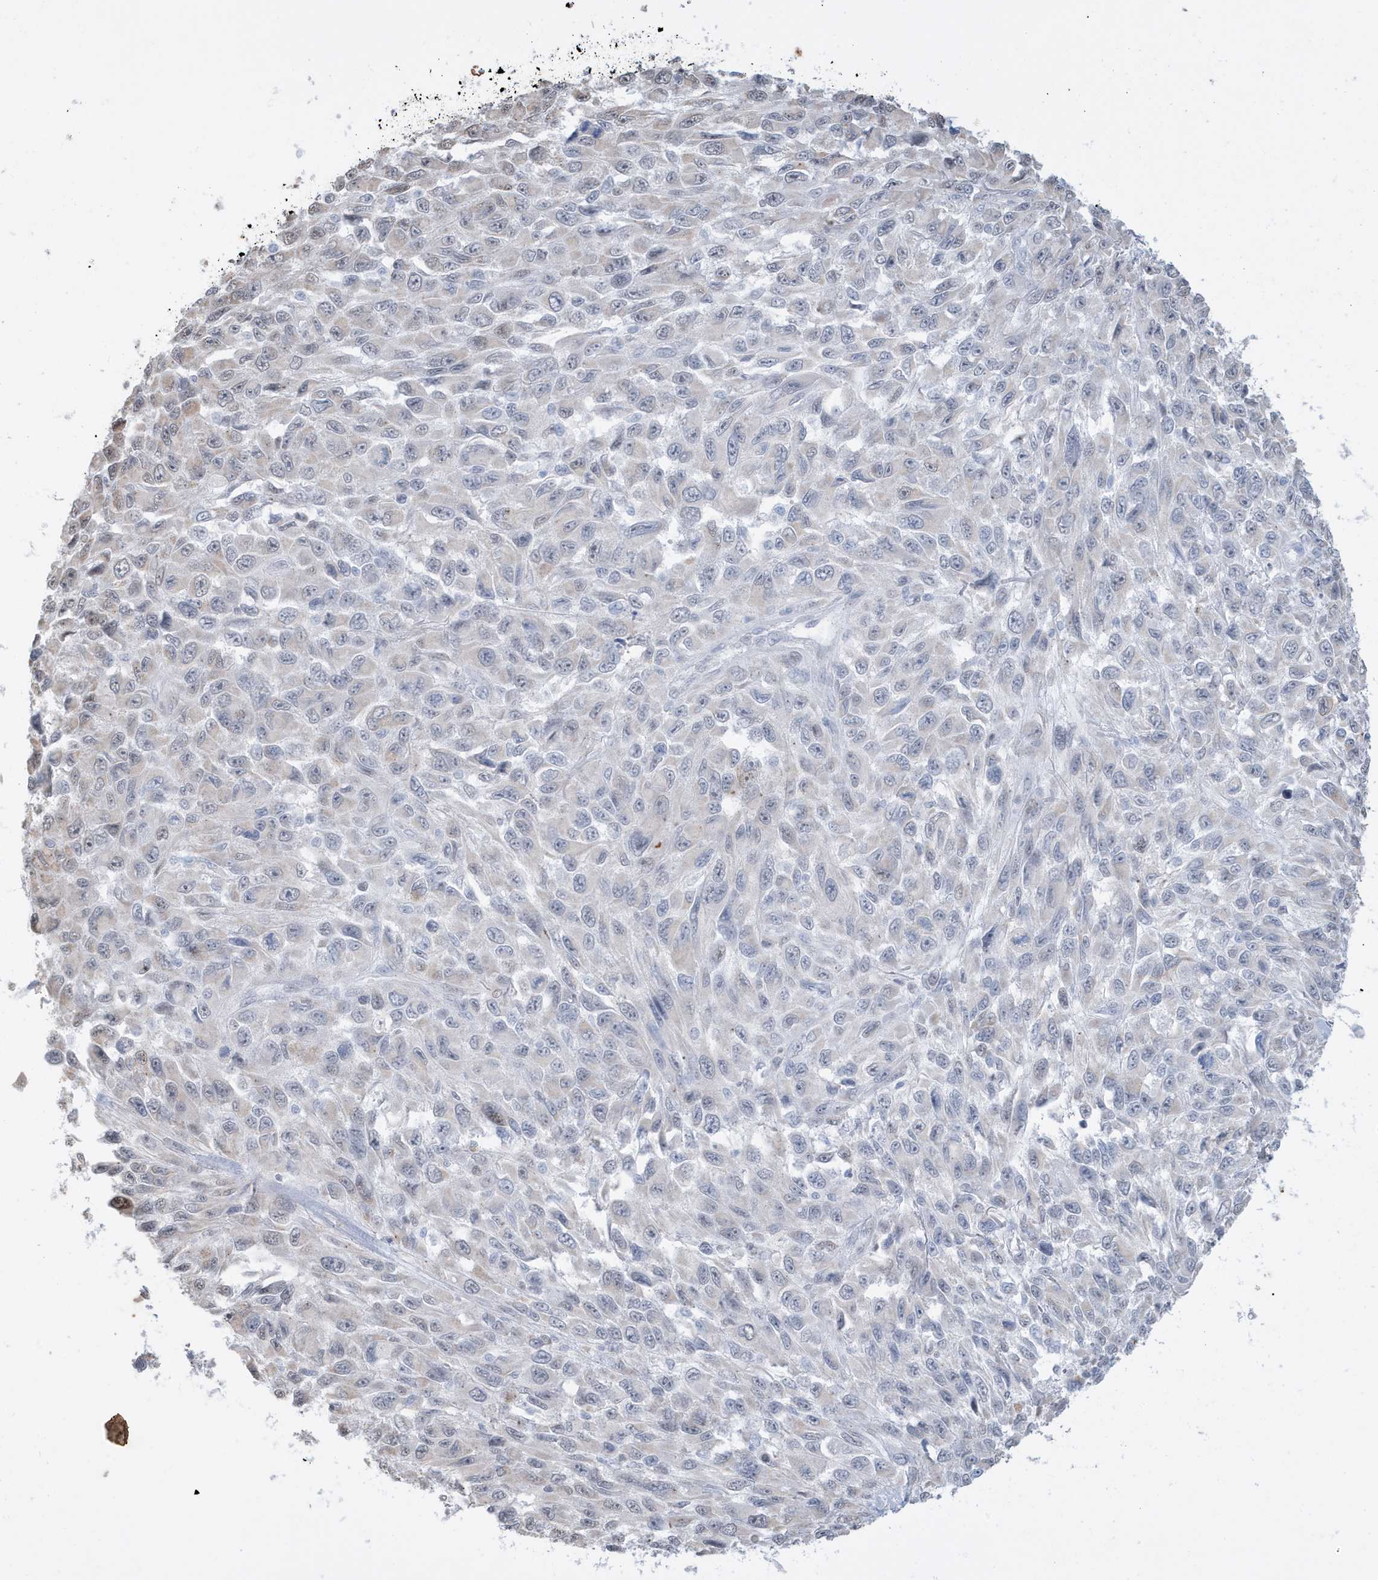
{"staining": {"intensity": "negative", "quantity": "none", "location": "none"}, "tissue": "melanoma", "cell_type": "Tumor cells", "image_type": "cancer", "snomed": [{"axis": "morphology", "description": "Malignant melanoma, NOS"}, {"axis": "topography", "description": "Skin"}], "caption": "IHC of human melanoma demonstrates no positivity in tumor cells. (Stains: DAB IHC with hematoxylin counter stain, Microscopy: brightfield microscopy at high magnification).", "gene": "FNDC1", "patient": {"sex": "female", "age": 96}}